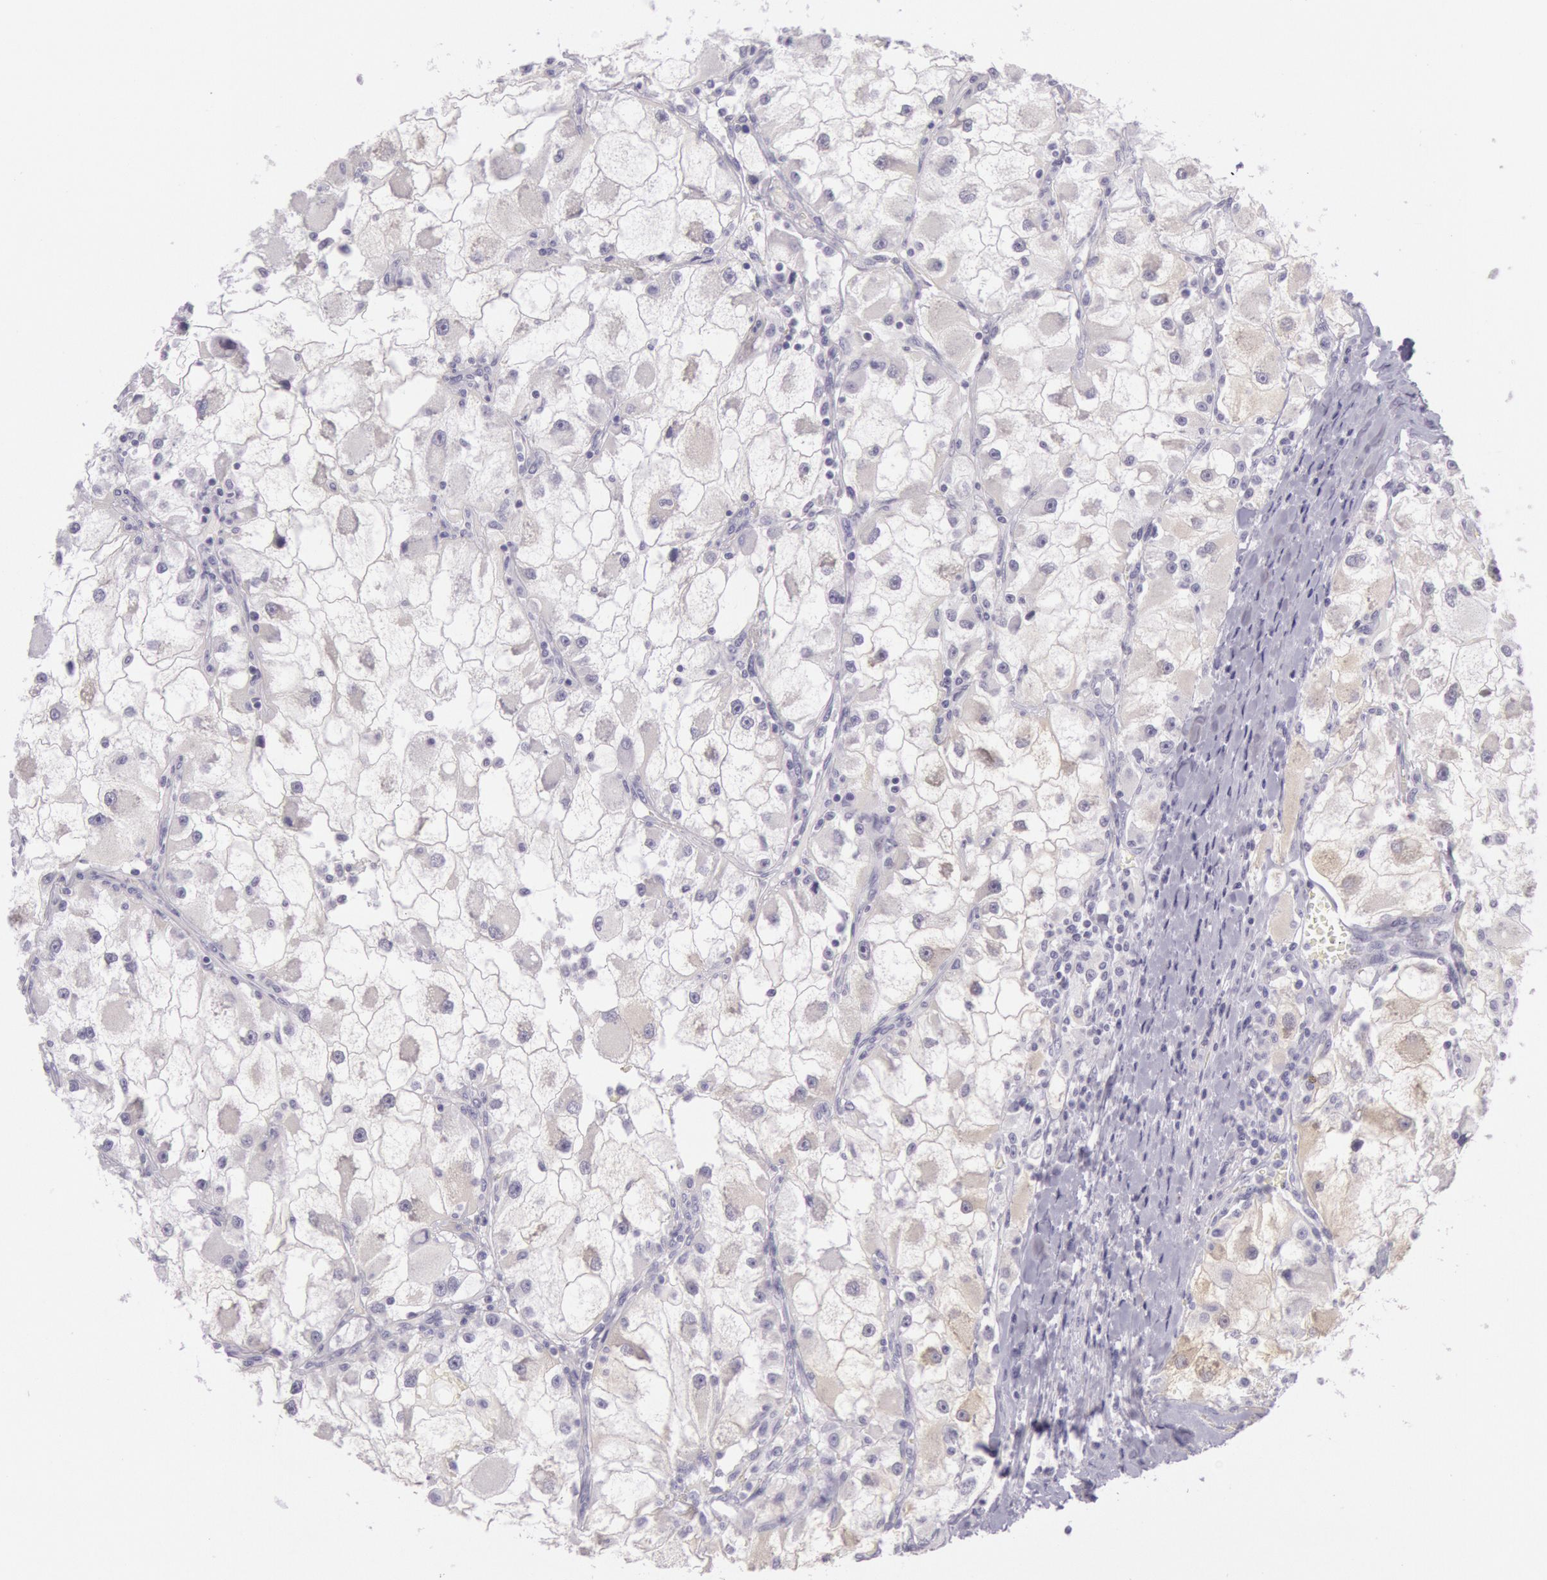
{"staining": {"intensity": "negative", "quantity": "none", "location": "none"}, "tissue": "renal cancer", "cell_type": "Tumor cells", "image_type": "cancer", "snomed": [{"axis": "morphology", "description": "Adenocarcinoma, NOS"}, {"axis": "topography", "description": "Kidney"}], "caption": "DAB (3,3'-diaminobenzidine) immunohistochemical staining of human renal cancer (adenocarcinoma) exhibits no significant expression in tumor cells.", "gene": "CKB", "patient": {"sex": "female", "age": 73}}